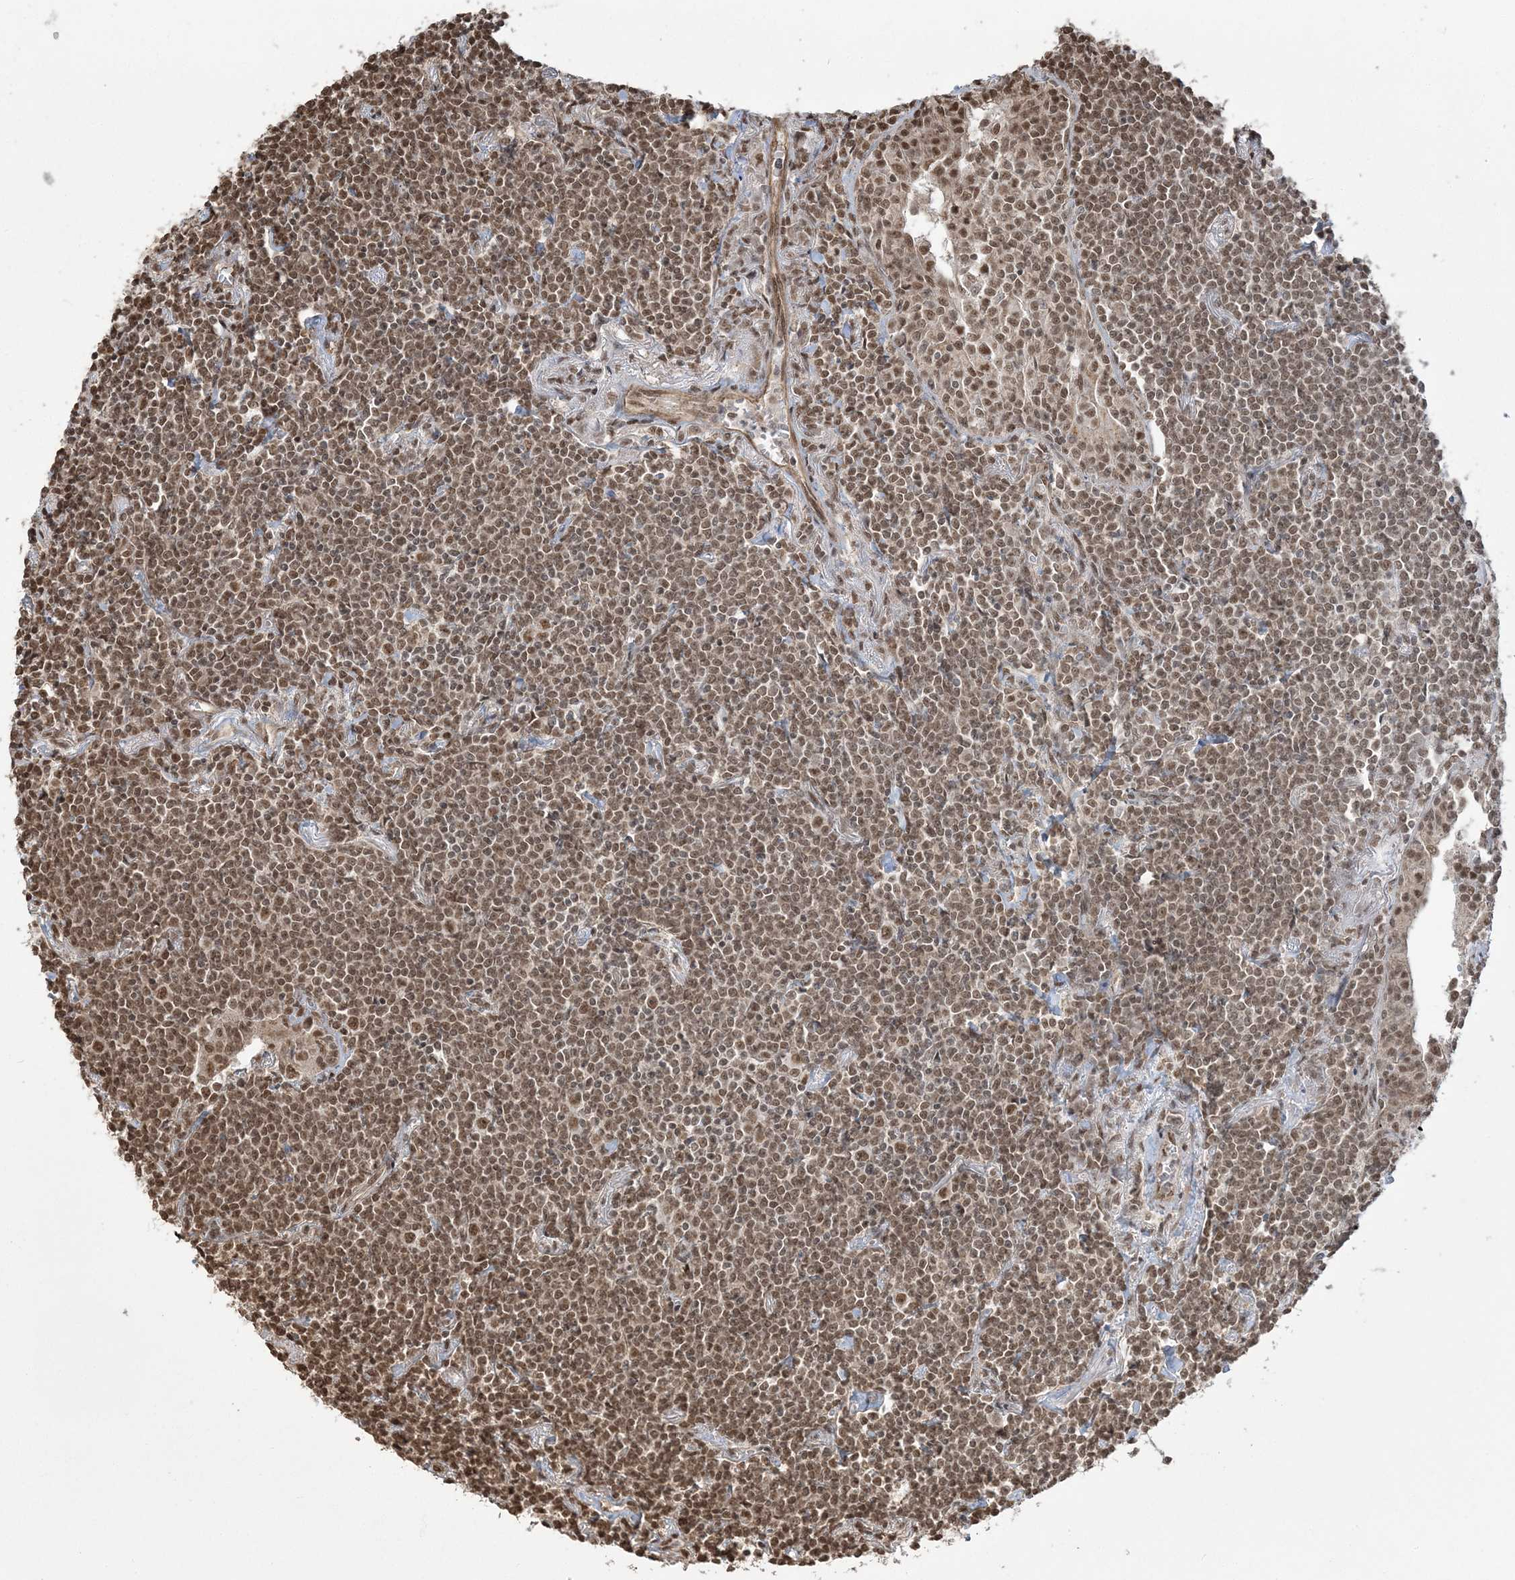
{"staining": {"intensity": "moderate", "quantity": ">75%", "location": "nuclear"}, "tissue": "lymphoma", "cell_type": "Tumor cells", "image_type": "cancer", "snomed": [{"axis": "morphology", "description": "Malignant lymphoma, non-Hodgkin's type, Low grade"}, {"axis": "topography", "description": "Lung"}], "caption": "High-magnification brightfield microscopy of low-grade malignant lymphoma, non-Hodgkin's type stained with DAB (3,3'-diaminobenzidine) (brown) and counterstained with hematoxylin (blue). tumor cells exhibit moderate nuclear expression is identified in approximately>75% of cells.", "gene": "ZNF839", "patient": {"sex": "female", "age": 71}}